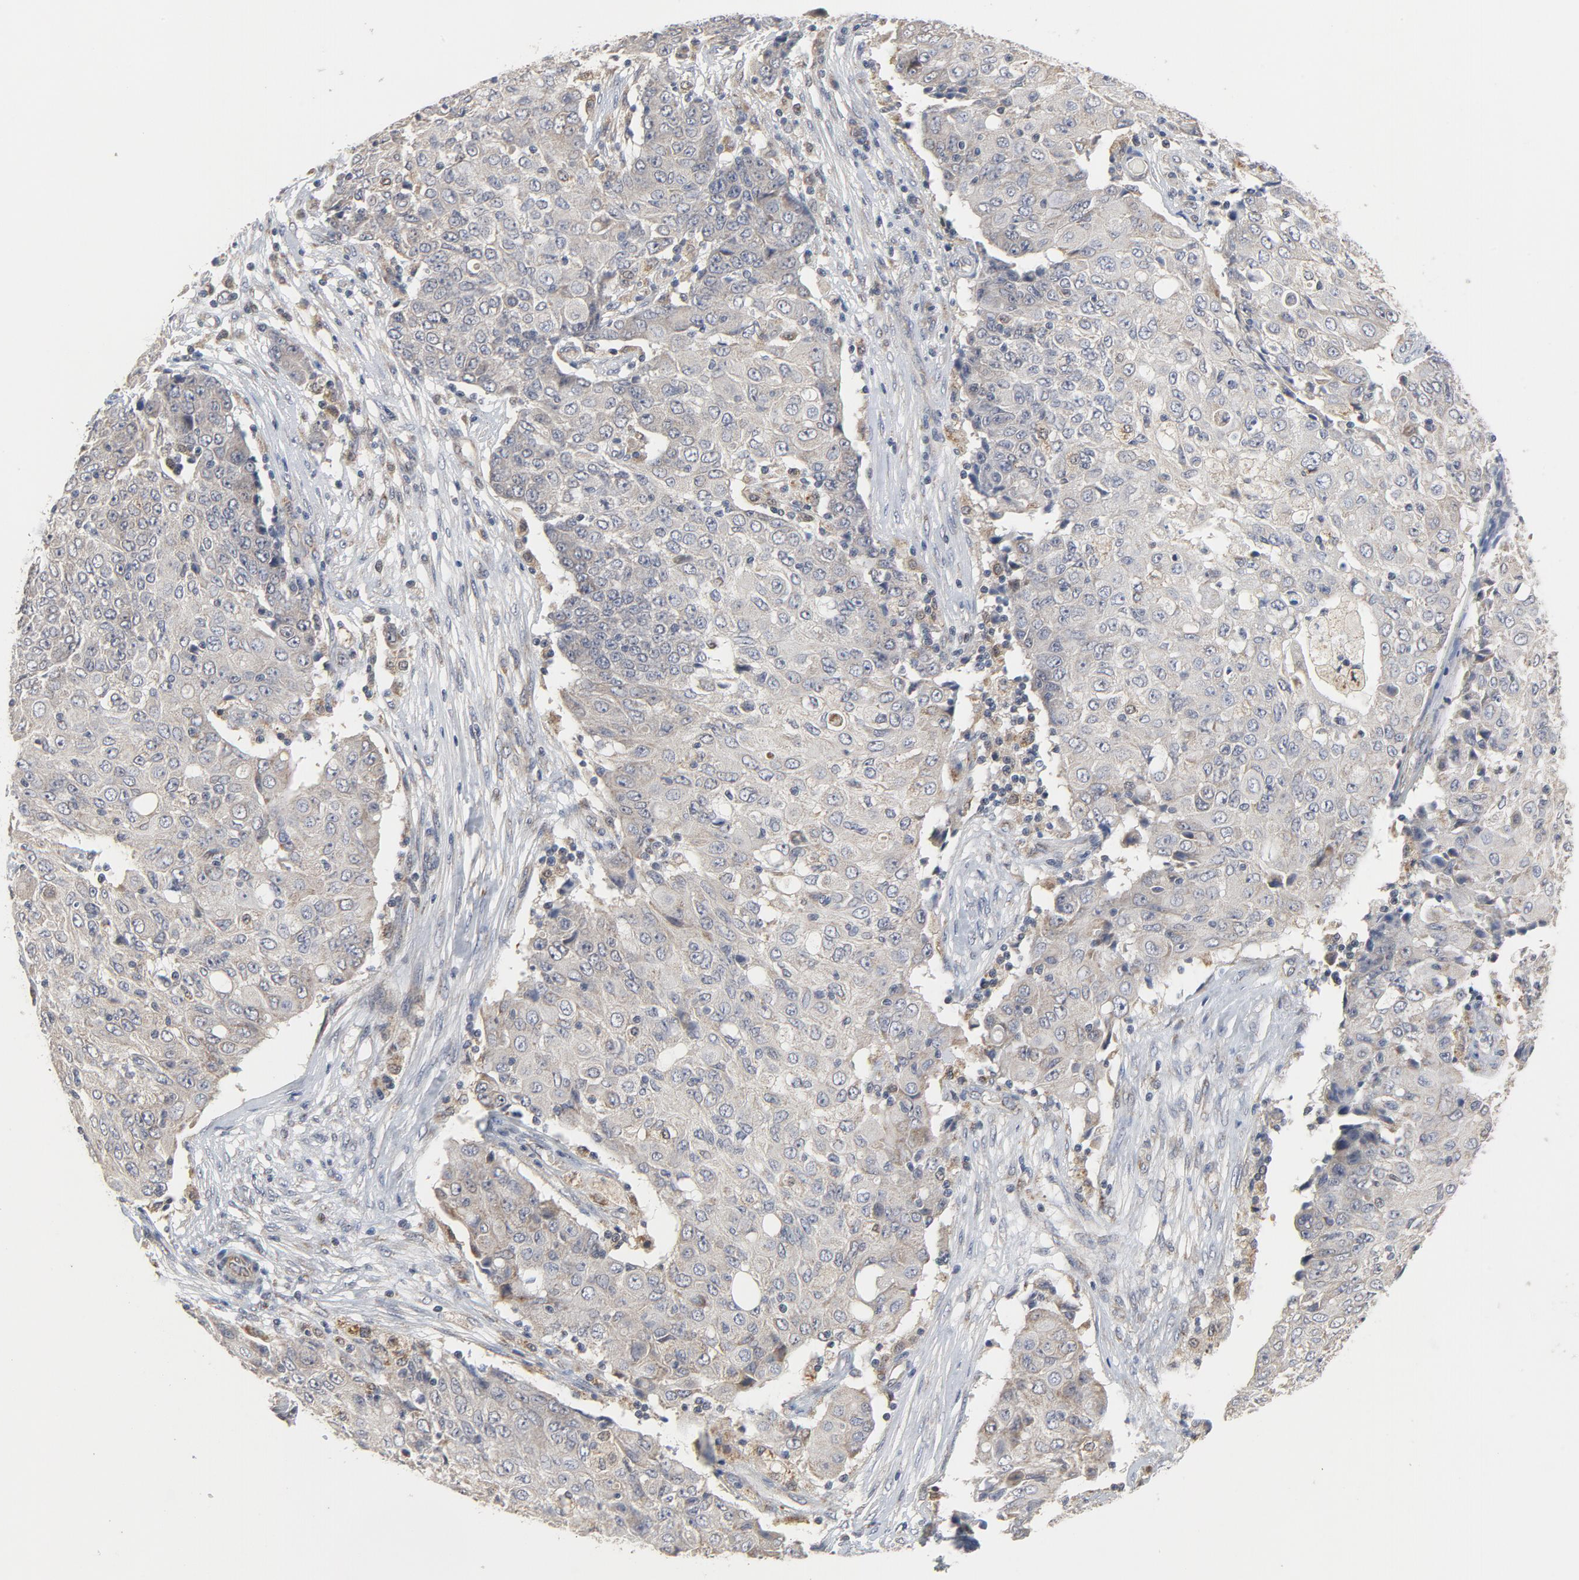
{"staining": {"intensity": "weak", "quantity": ">75%", "location": "cytoplasmic/membranous"}, "tissue": "ovarian cancer", "cell_type": "Tumor cells", "image_type": "cancer", "snomed": [{"axis": "morphology", "description": "Carcinoma, endometroid"}, {"axis": "topography", "description": "Ovary"}], "caption": "The histopathology image shows staining of ovarian cancer (endometroid carcinoma), revealing weak cytoplasmic/membranous protein staining (brown color) within tumor cells.", "gene": "C14orf119", "patient": {"sex": "female", "age": 42}}